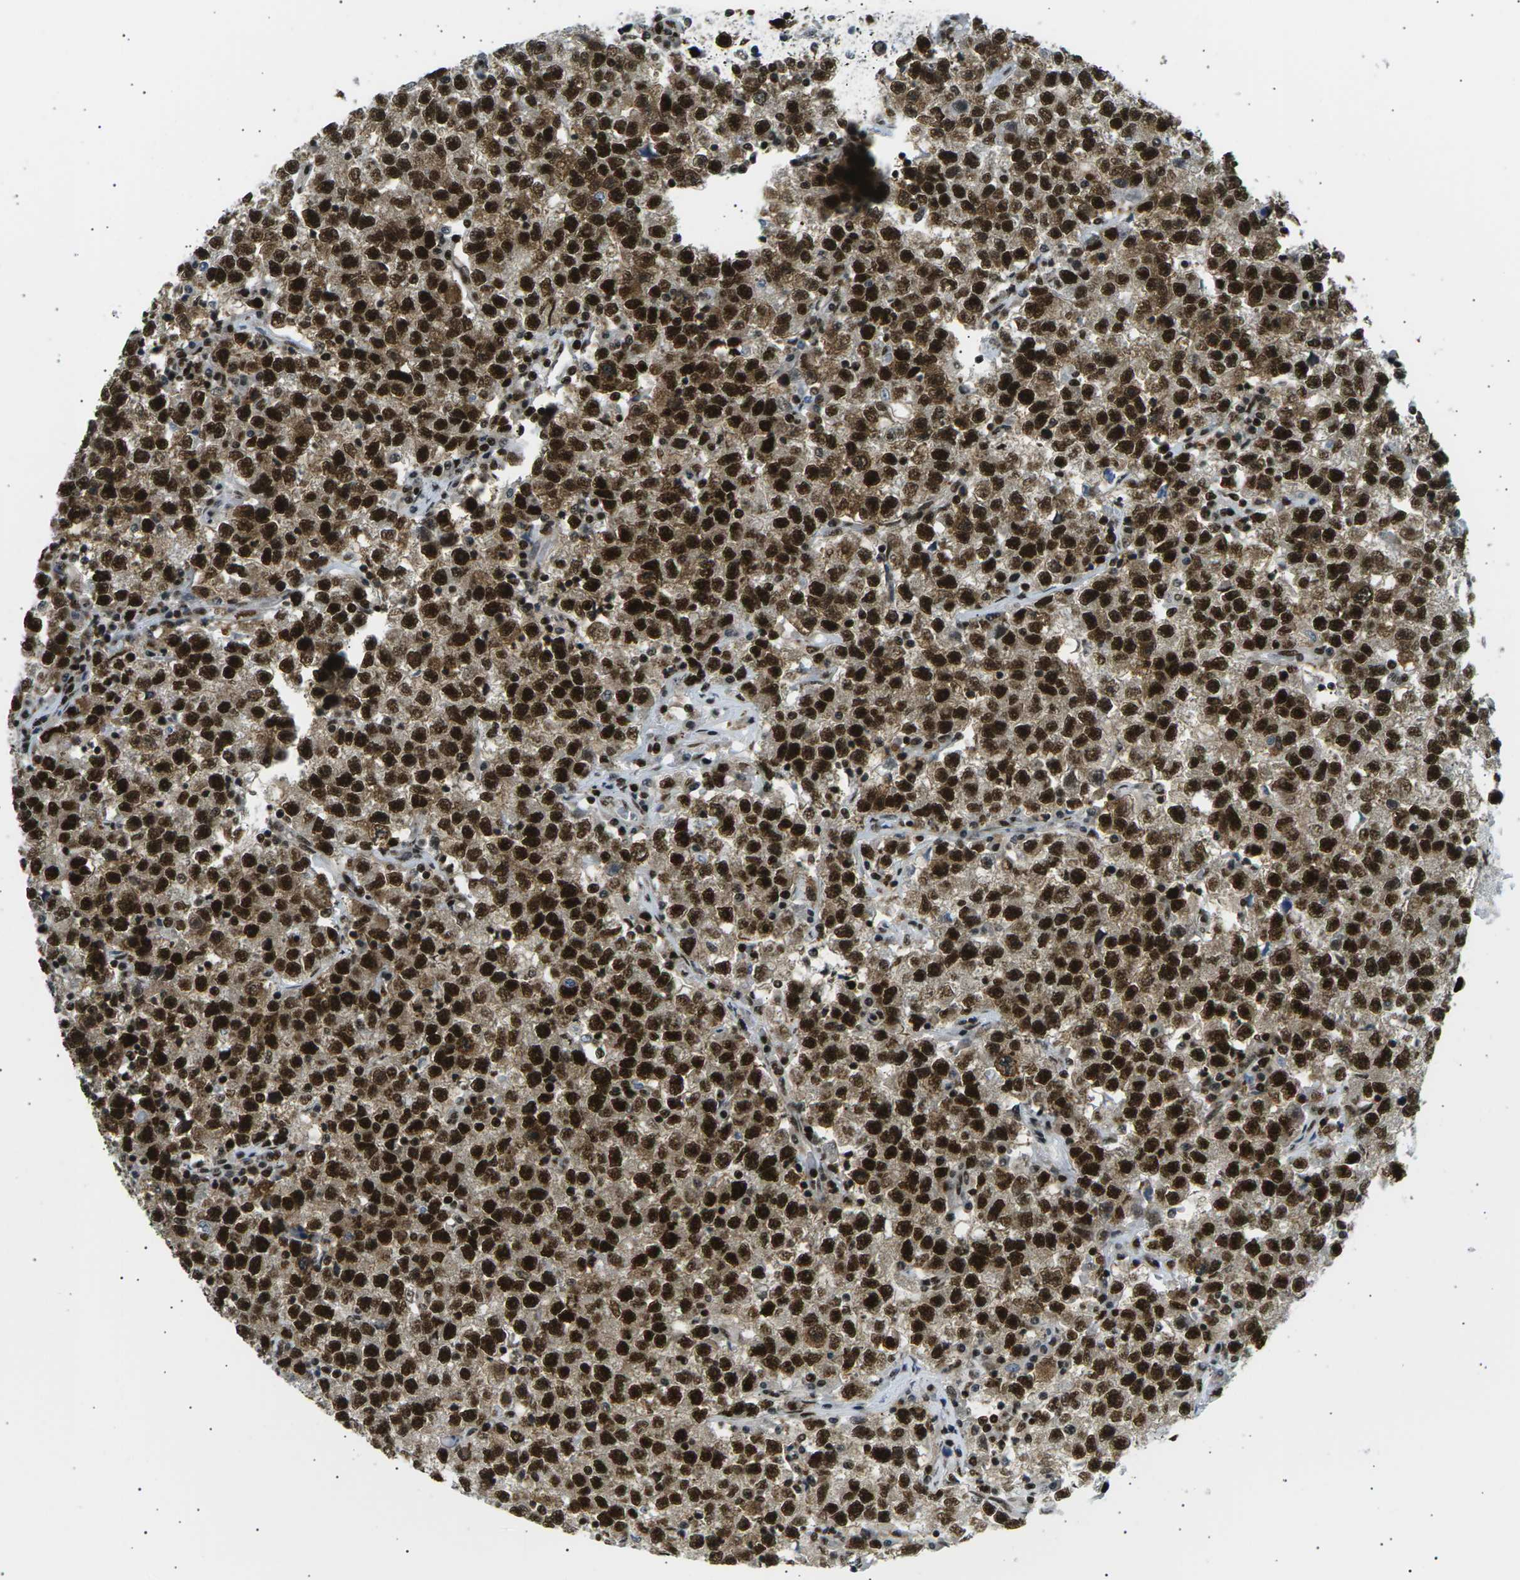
{"staining": {"intensity": "strong", "quantity": ">75%", "location": "cytoplasmic/membranous,nuclear"}, "tissue": "testis cancer", "cell_type": "Tumor cells", "image_type": "cancer", "snomed": [{"axis": "morphology", "description": "Seminoma, NOS"}, {"axis": "topography", "description": "Testis"}], "caption": "DAB (3,3'-diaminobenzidine) immunohistochemical staining of human seminoma (testis) demonstrates strong cytoplasmic/membranous and nuclear protein staining in about >75% of tumor cells.", "gene": "RPA2", "patient": {"sex": "male", "age": 22}}